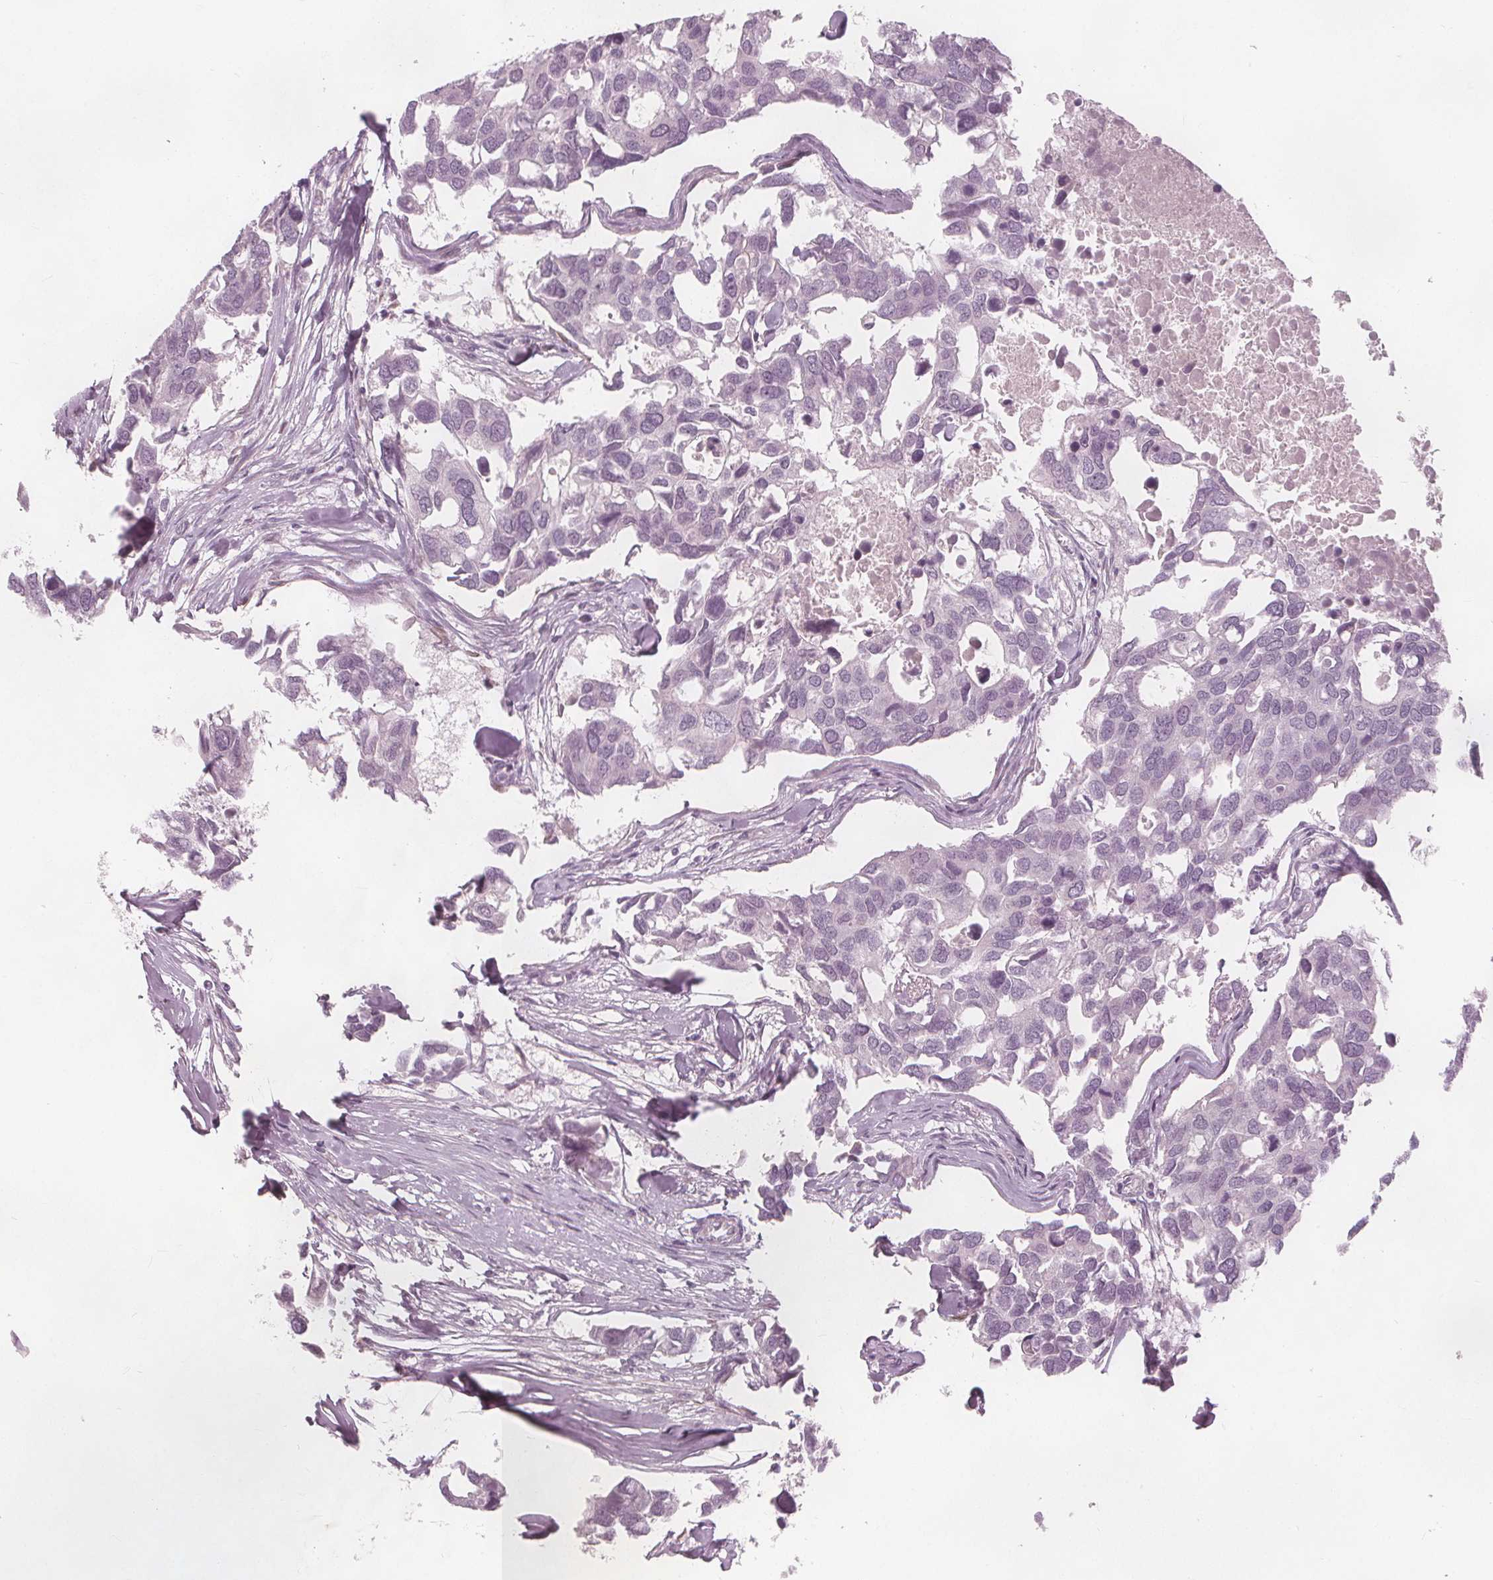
{"staining": {"intensity": "negative", "quantity": "none", "location": "none"}, "tissue": "breast cancer", "cell_type": "Tumor cells", "image_type": "cancer", "snomed": [{"axis": "morphology", "description": "Duct carcinoma"}, {"axis": "topography", "description": "Breast"}], "caption": "High magnification brightfield microscopy of breast cancer (intraductal carcinoma) stained with DAB (3,3'-diaminobenzidine) (brown) and counterstained with hematoxylin (blue): tumor cells show no significant staining.", "gene": "BRSK1", "patient": {"sex": "female", "age": 83}}